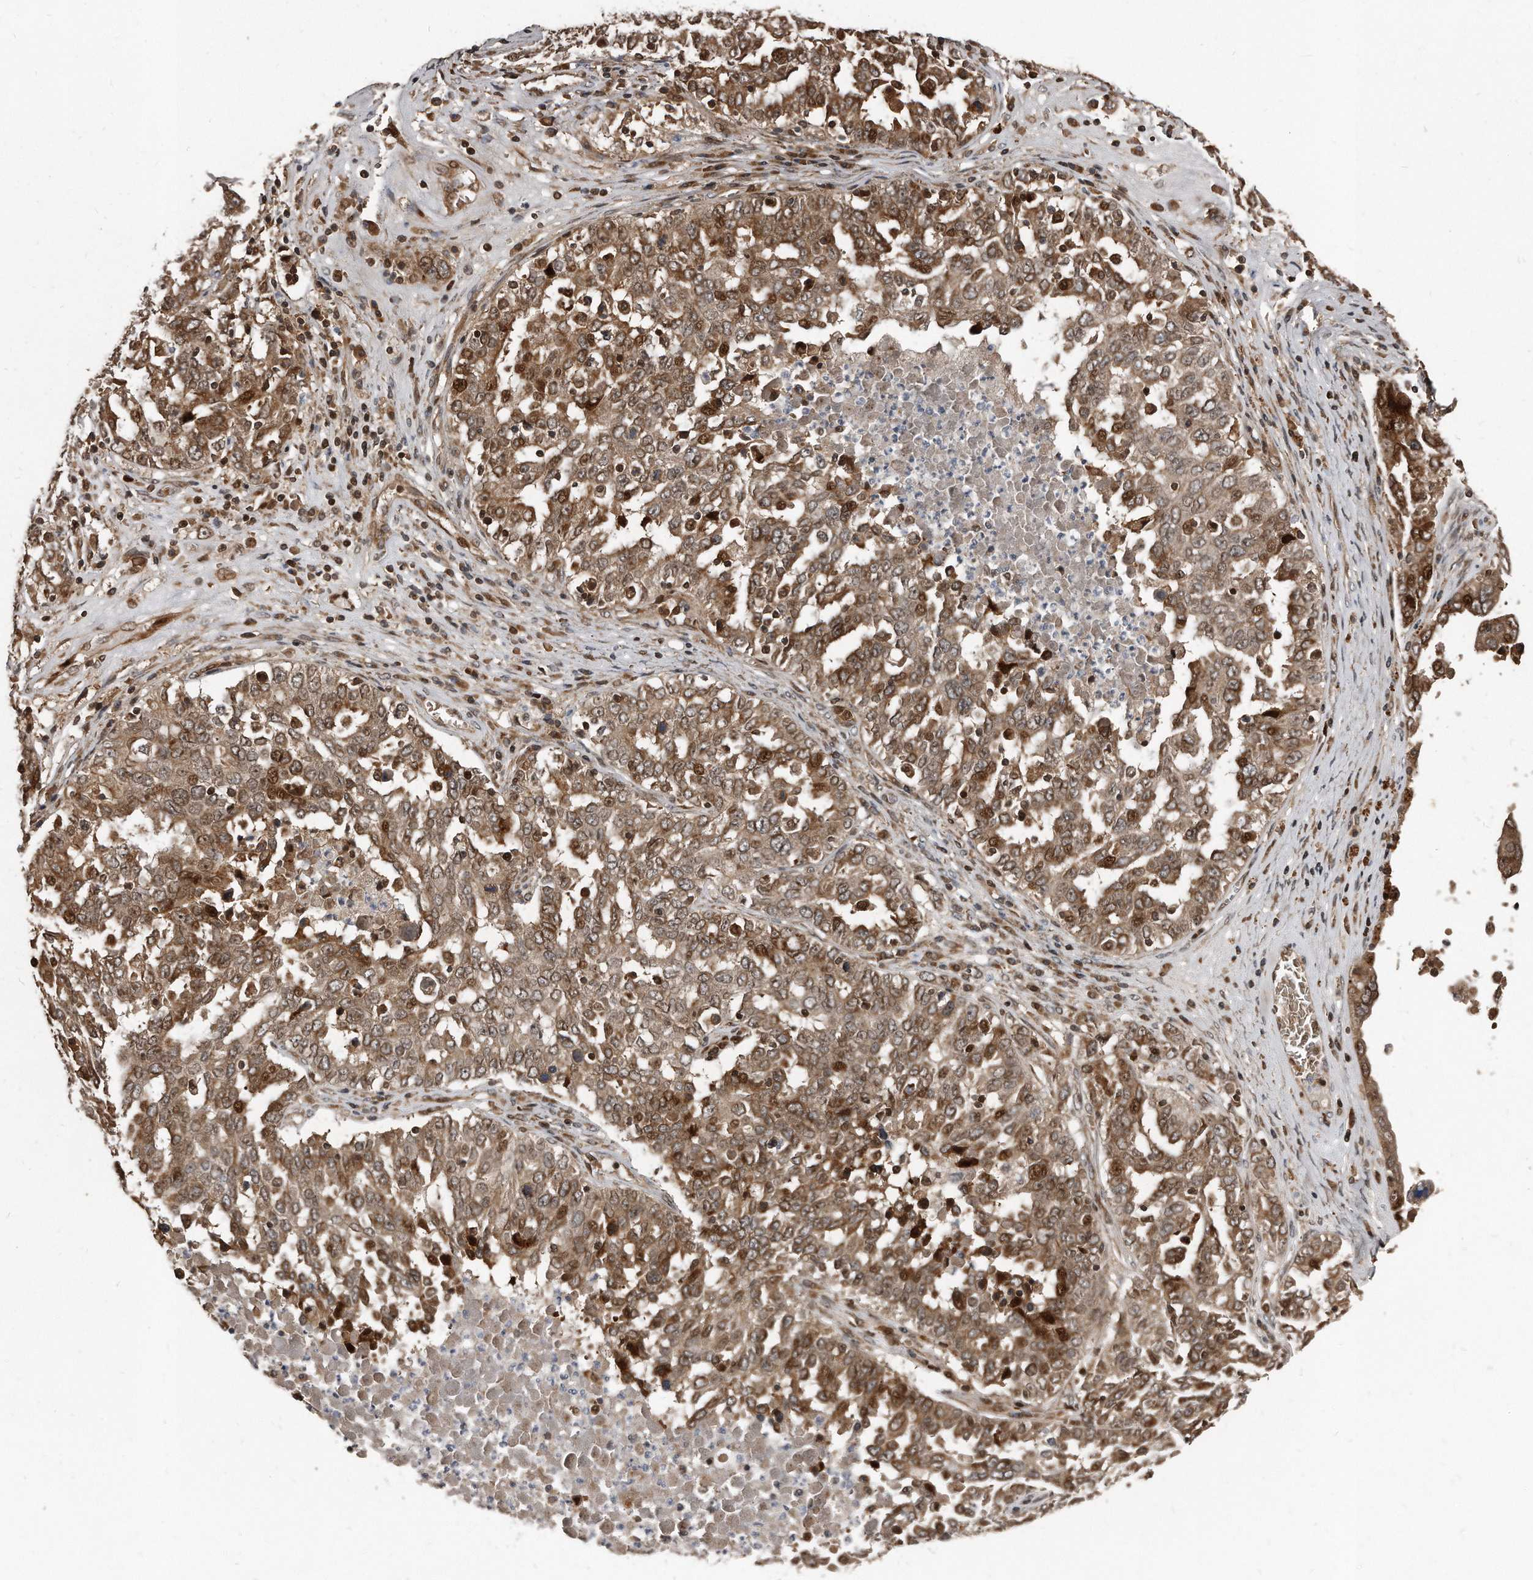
{"staining": {"intensity": "moderate", "quantity": ">75%", "location": "cytoplasmic/membranous,nuclear"}, "tissue": "ovarian cancer", "cell_type": "Tumor cells", "image_type": "cancer", "snomed": [{"axis": "morphology", "description": "Carcinoma, endometroid"}, {"axis": "topography", "description": "Ovary"}], "caption": "This is a photomicrograph of IHC staining of ovarian cancer (endometroid carcinoma), which shows moderate positivity in the cytoplasmic/membranous and nuclear of tumor cells.", "gene": "GCH1", "patient": {"sex": "female", "age": 62}}